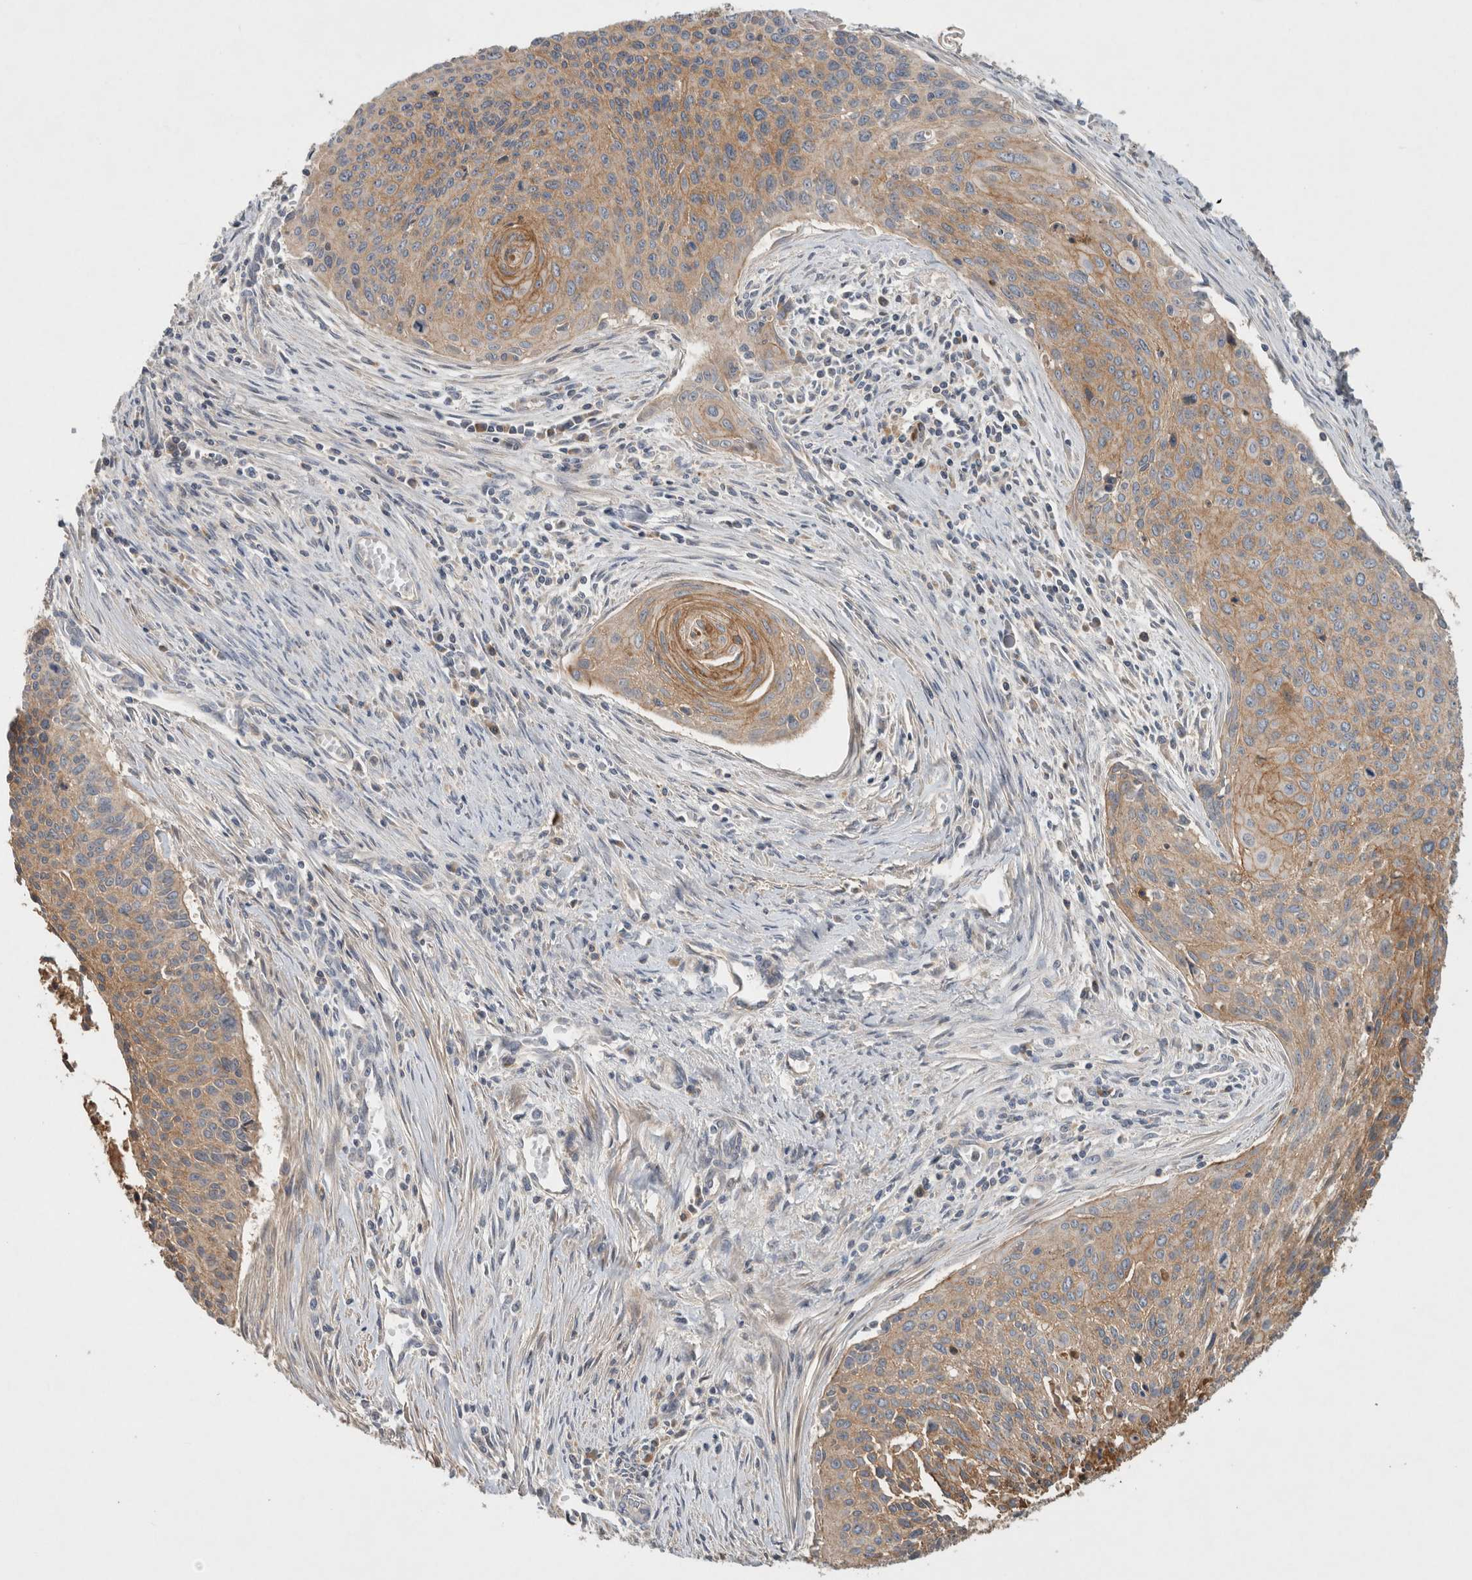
{"staining": {"intensity": "moderate", "quantity": ">75%", "location": "cytoplasmic/membranous"}, "tissue": "cervical cancer", "cell_type": "Tumor cells", "image_type": "cancer", "snomed": [{"axis": "morphology", "description": "Squamous cell carcinoma, NOS"}, {"axis": "topography", "description": "Cervix"}], "caption": "IHC staining of cervical squamous cell carcinoma, which displays medium levels of moderate cytoplasmic/membranous positivity in about >75% of tumor cells indicating moderate cytoplasmic/membranous protein positivity. The staining was performed using DAB (brown) for protein detection and nuclei were counterstained in hematoxylin (blue).", "gene": "SERAC1", "patient": {"sex": "female", "age": 55}}